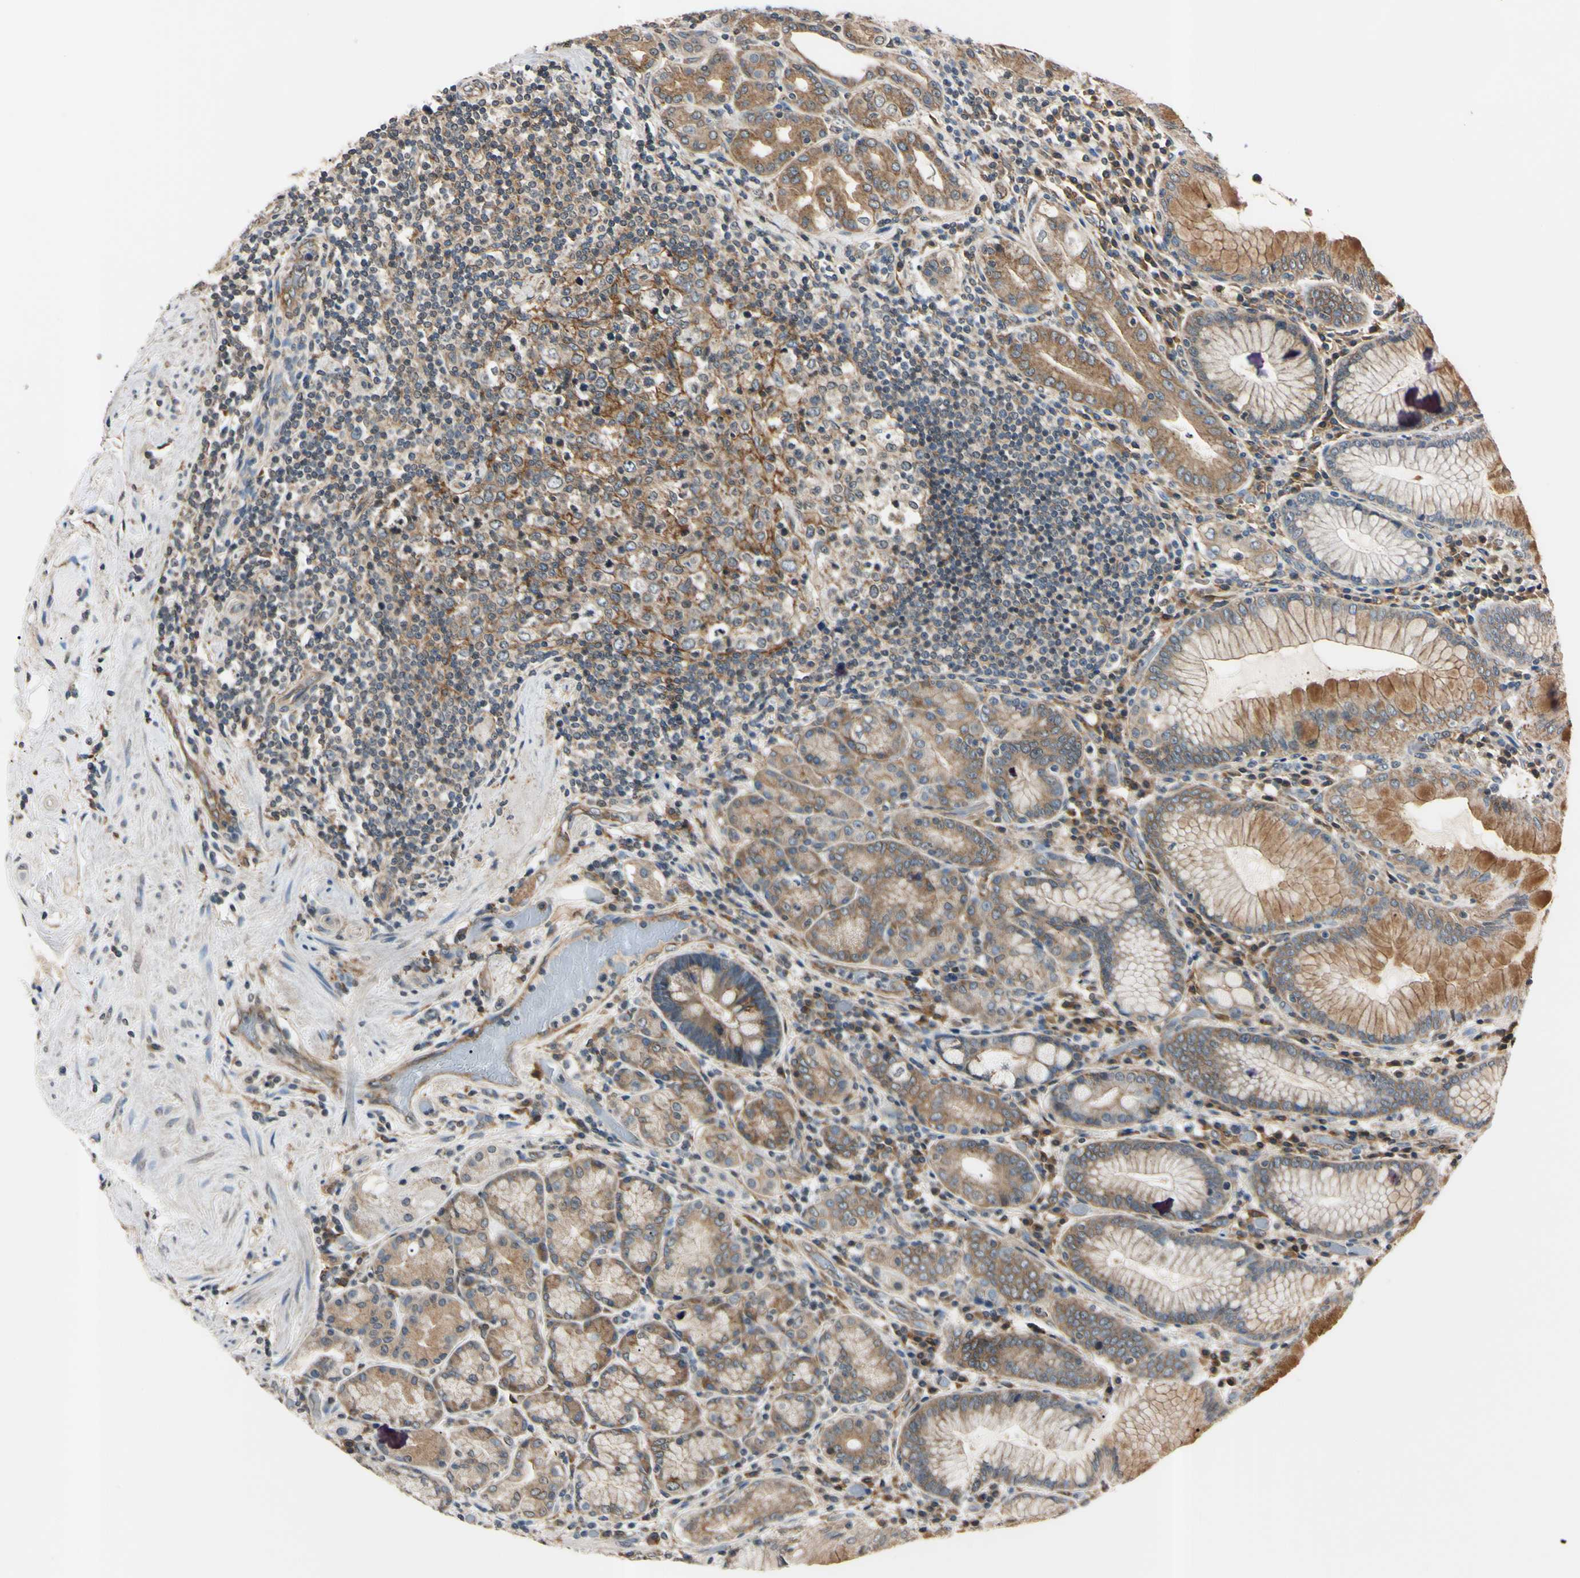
{"staining": {"intensity": "moderate", "quantity": "25%-75%", "location": "cytoplasmic/membranous"}, "tissue": "stomach", "cell_type": "Glandular cells", "image_type": "normal", "snomed": [{"axis": "morphology", "description": "Normal tissue, NOS"}, {"axis": "topography", "description": "Stomach, lower"}], "caption": "Normal stomach exhibits moderate cytoplasmic/membranous staining in approximately 25%-75% of glandular cells (Brightfield microscopy of DAB IHC at high magnification)..", "gene": "EPN1", "patient": {"sex": "female", "age": 76}}